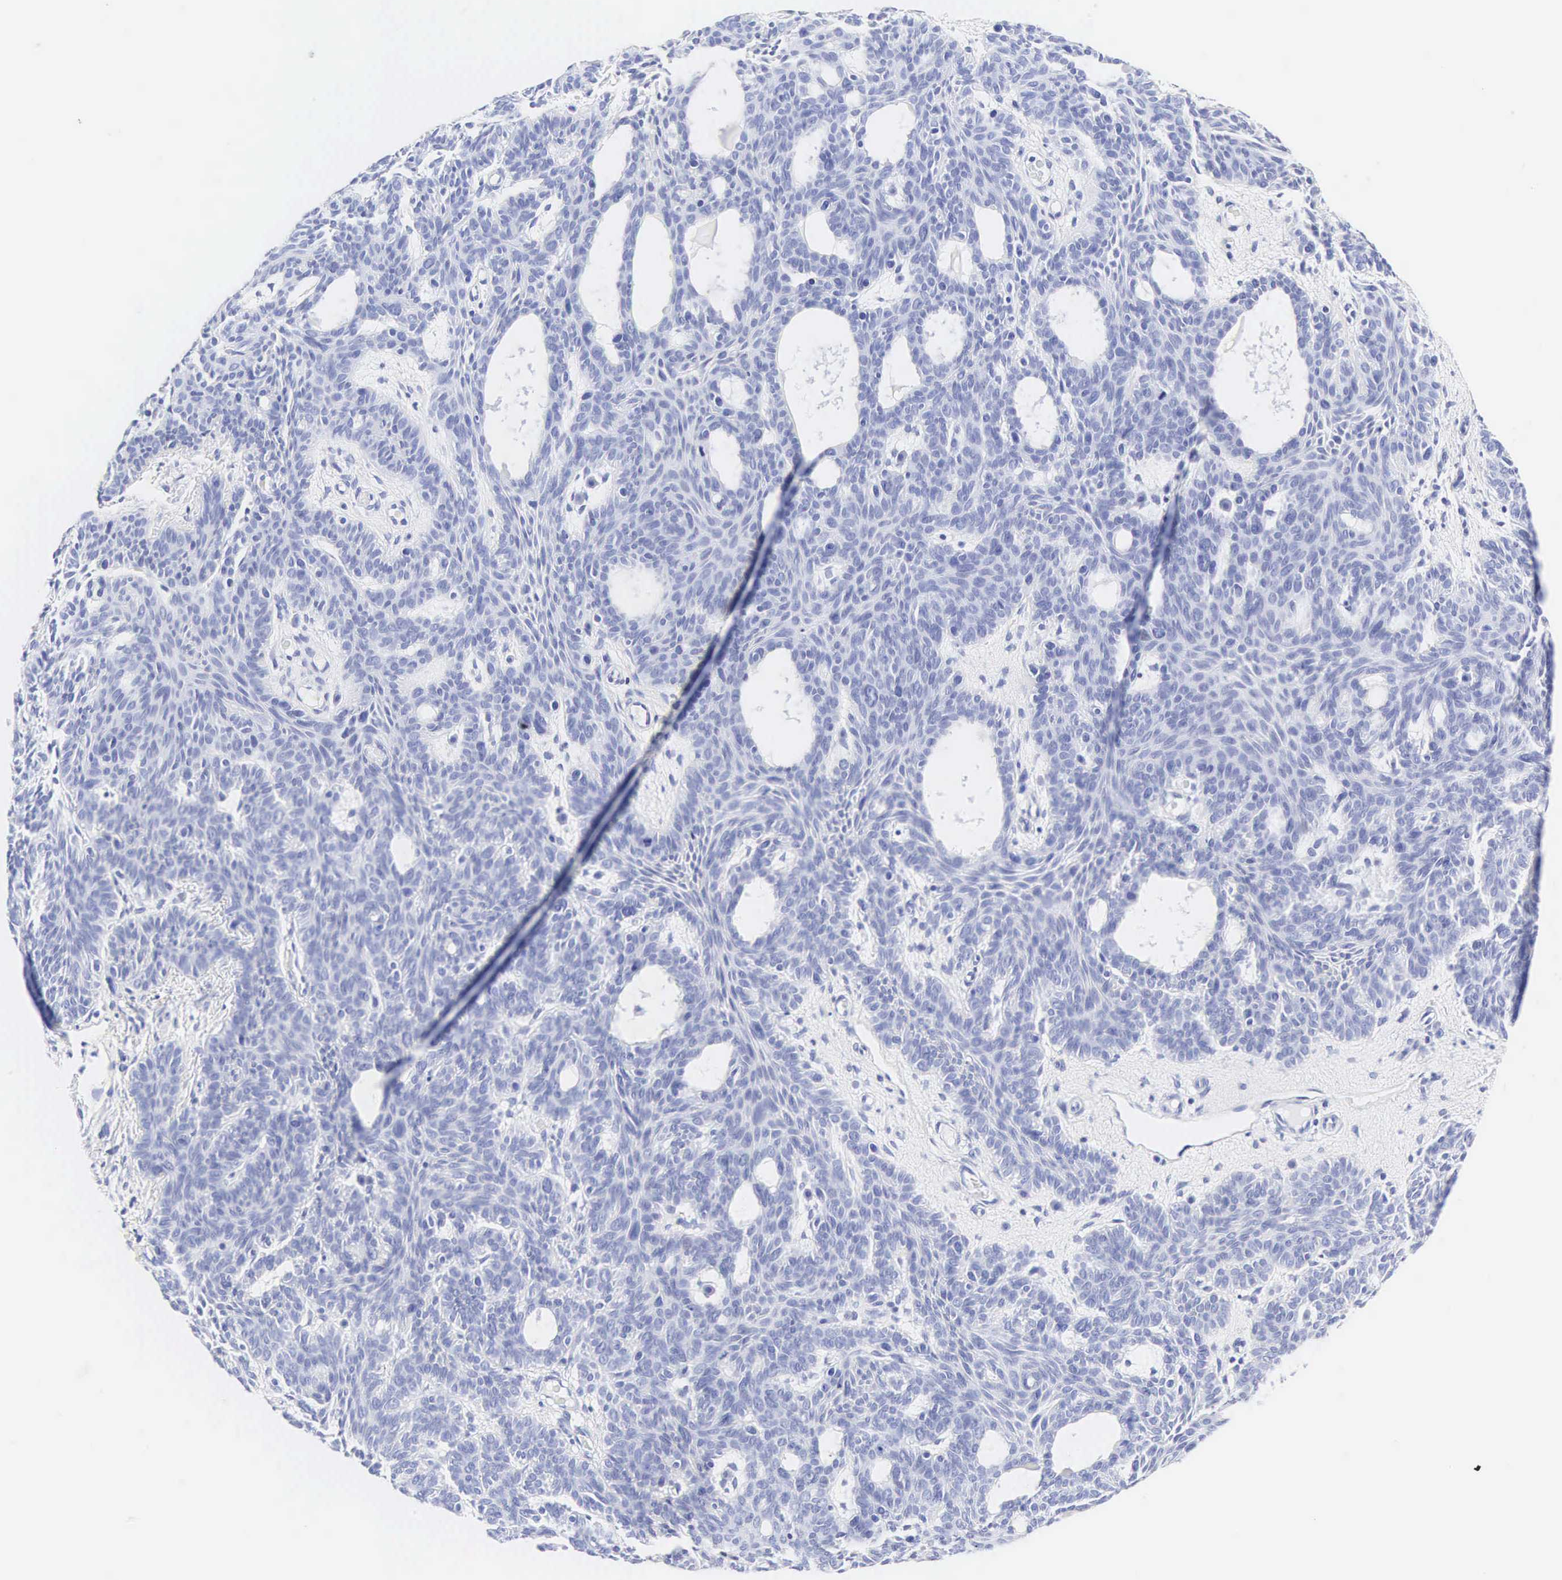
{"staining": {"intensity": "negative", "quantity": "none", "location": "none"}, "tissue": "skin cancer", "cell_type": "Tumor cells", "image_type": "cancer", "snomed": [{"axis": "morphology", "description": "Basal cell carcinoma"}, {"axis": "topography", "description": "Skin"}], "caption": "This is a histopathology image of immunohistochemistry (IHC) staining of basal cell carcinoma (skin), which shows no expression in tumor cells.", "gene": "INS", "patient": {"sex": "male", "age": 44}}